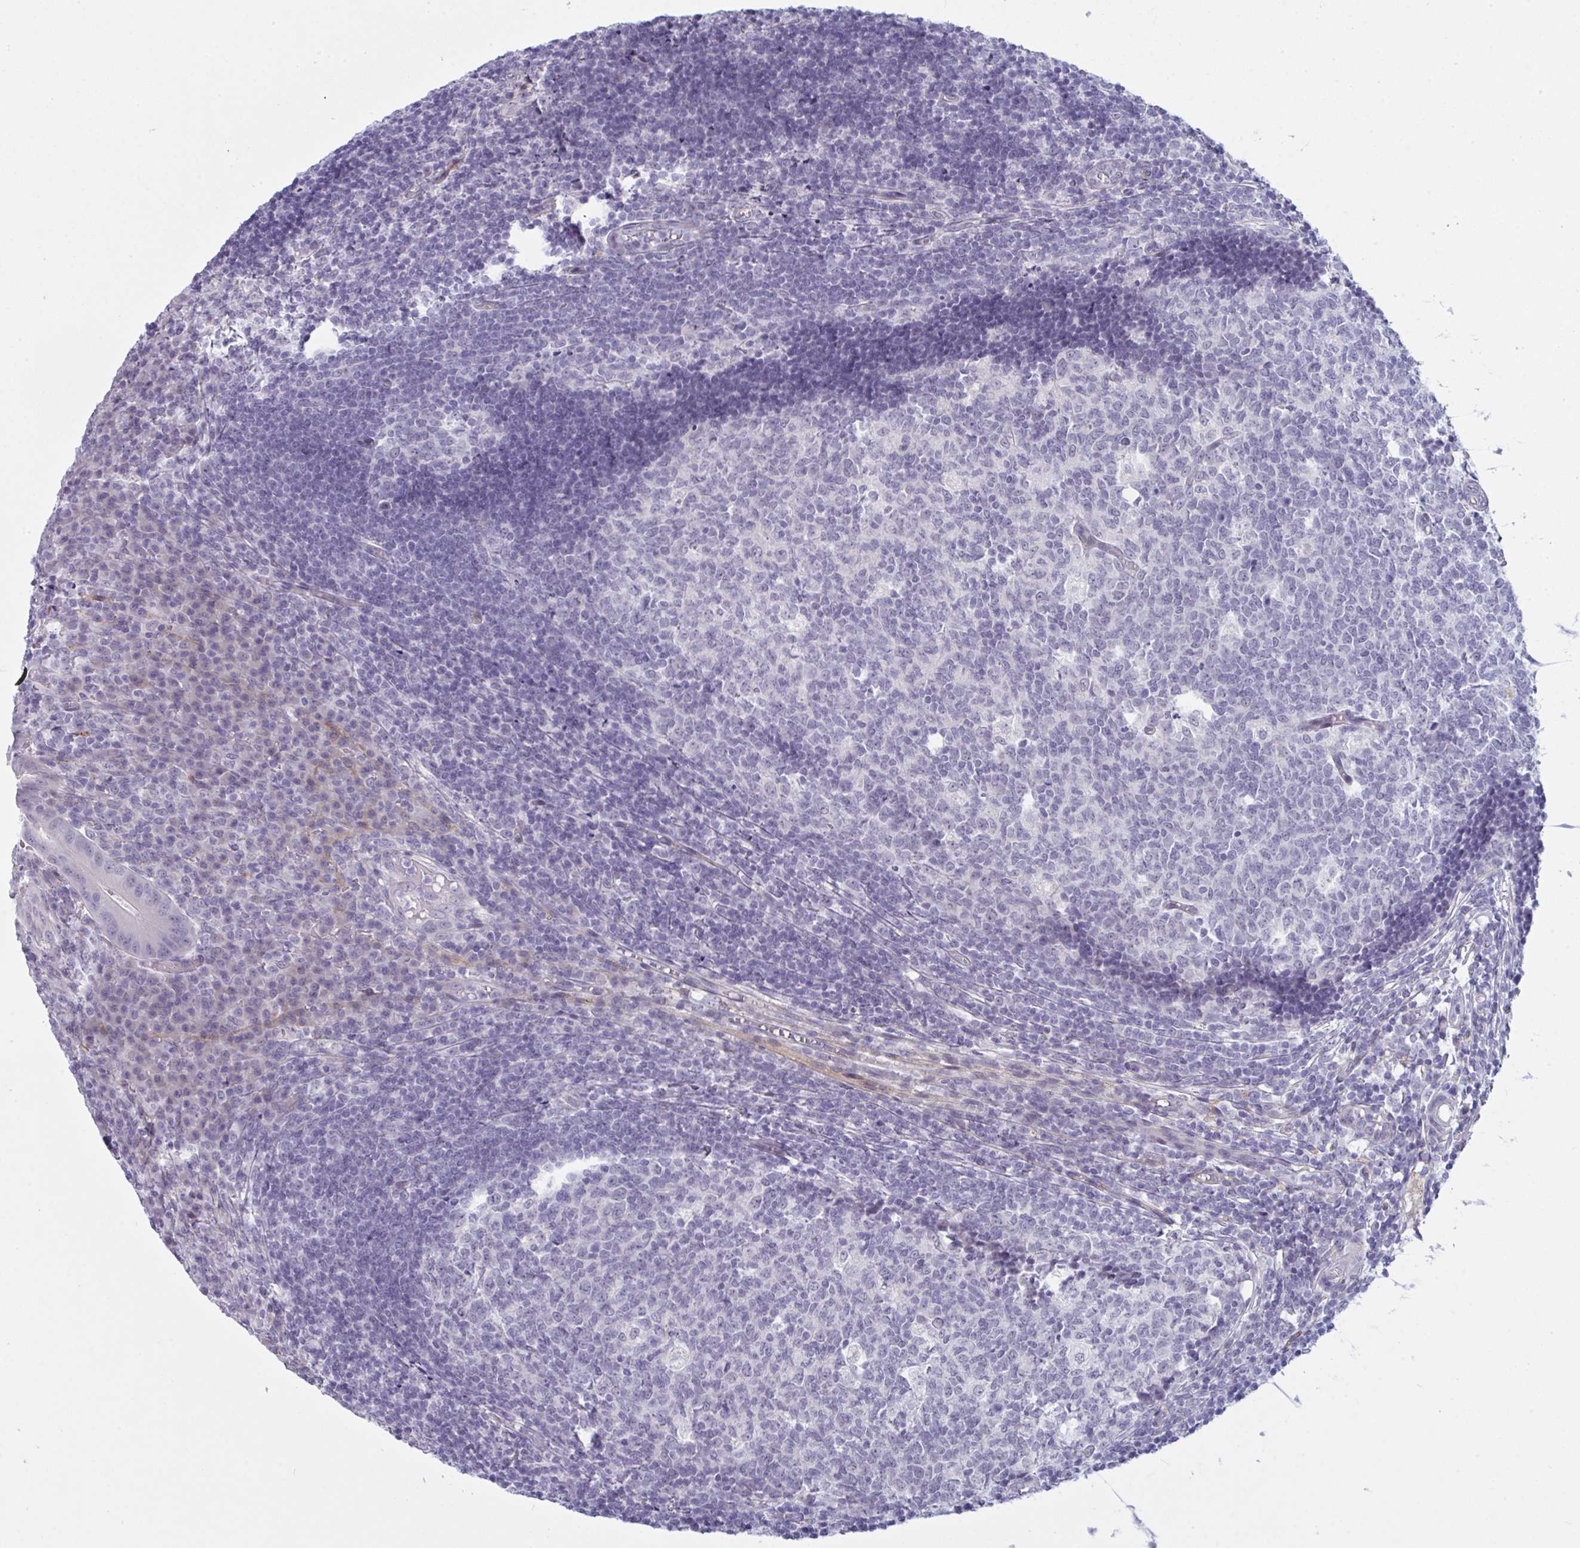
{"staining": {"intensity": "strong", "quantity": "<25%", "location": "cytoplasmic/membranous"}, "tissue": "appendix", "cell_type": "Glandular cells", "image_type": "normal", "snomed": [{"axis": "morphology", "description": "Normal tissue, NOS"}, {"axis": "topography", "description": "Appendix"}], "caption": "Appendix stained with a brown dye demonstrates strong cytoplasmic/membranous positive staining in approximately <25% of glandular cells.", "gene": "TCEAL8", "patient": {"sex": "male", "age": 18}}